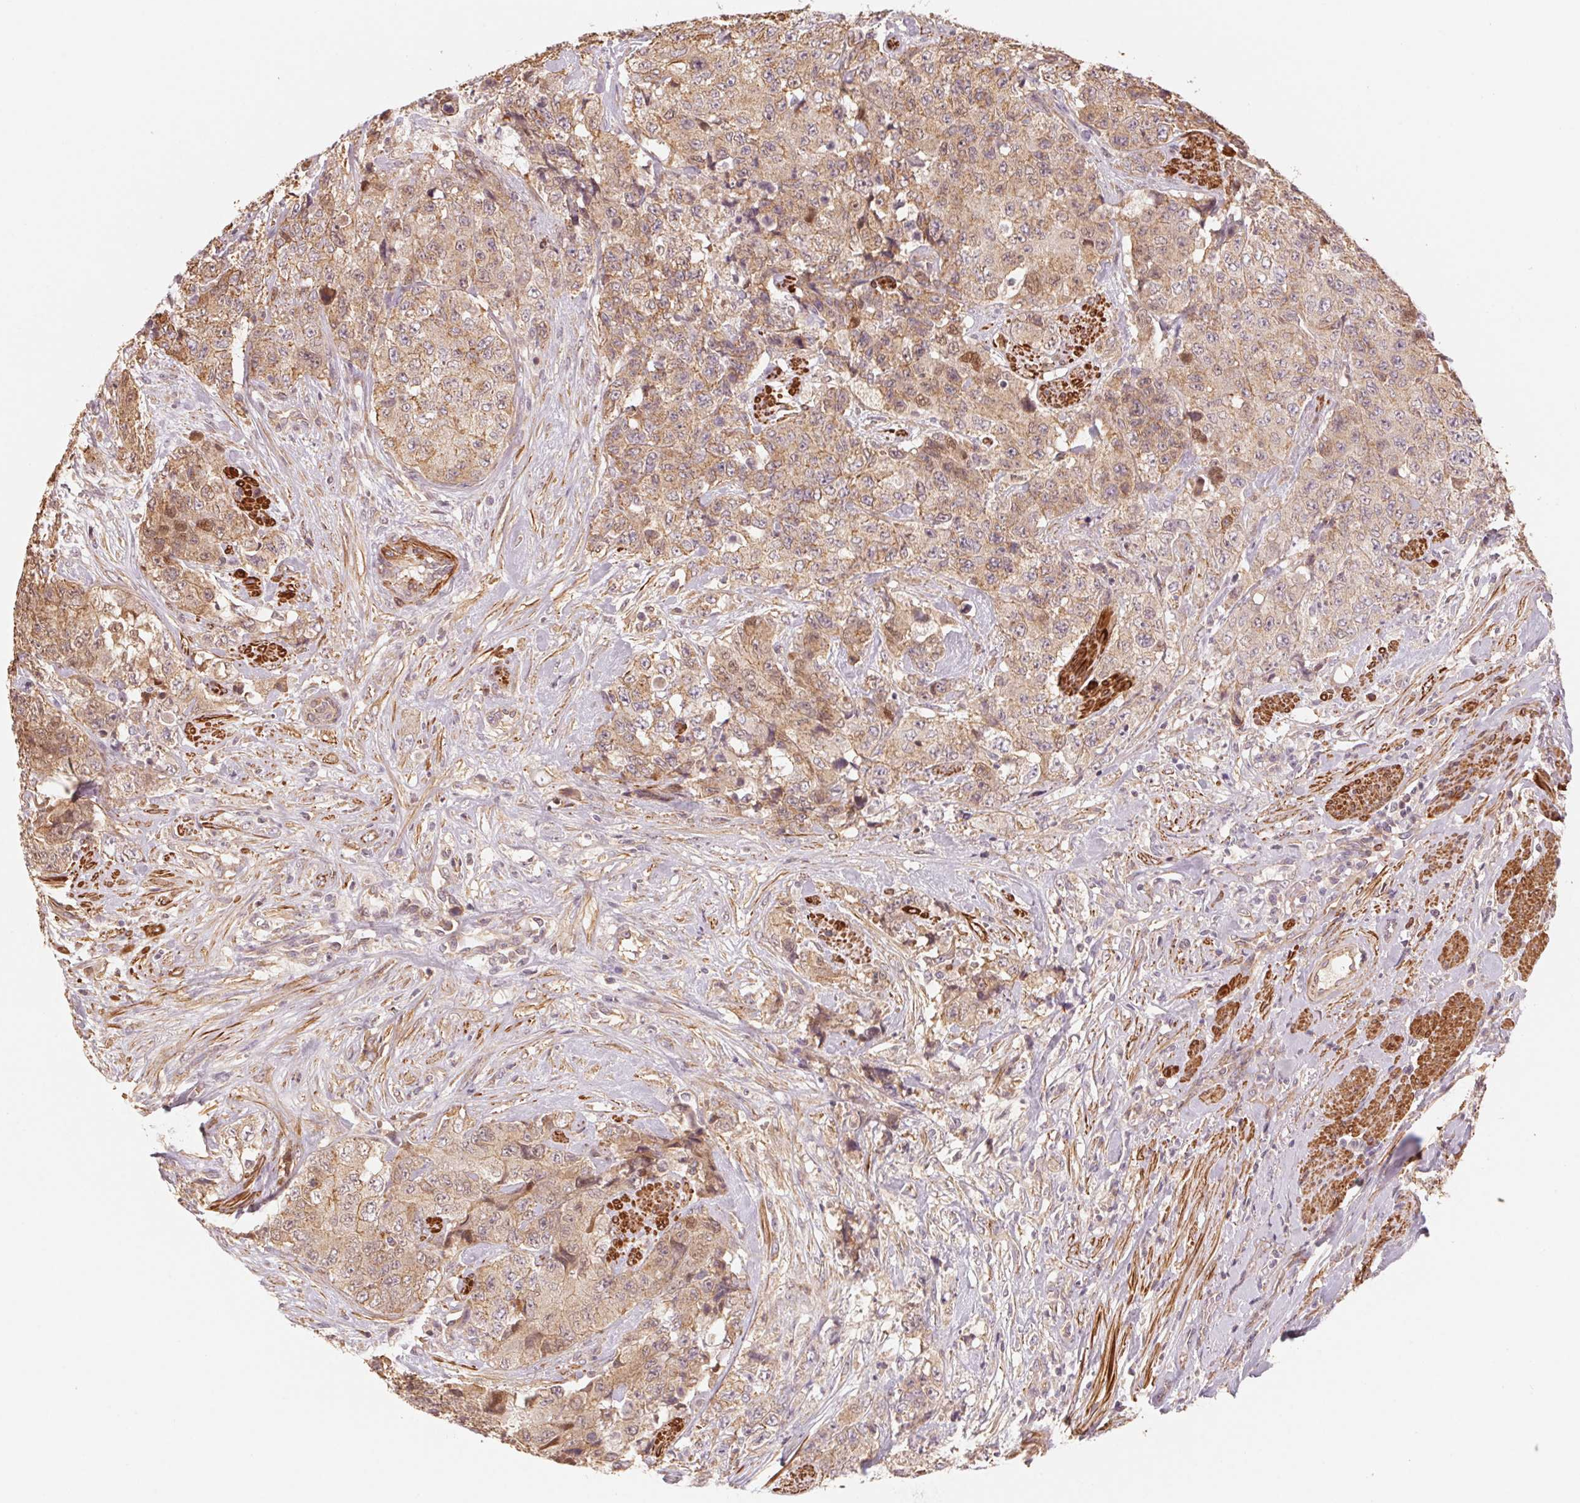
{"staining": {"intensity": "weak", "quantity": ">75%", "location": "cytoplasmic/membranous"}, "tissue": "urothelial cancer", "cell_type": "Tumor cells", "image_type": "cancer", "snomed": [{"axis": "morphology", "description": "Urothelial carcinoma, High grade"}, {"axis": "topography", "description": "Urinary bladder"}], "caption": "This is an image of immunohistochemistry staining of urothelial cancer, which shows weak expression in the cytoplasmic/membranous of tumor cells.", "gene": "CCDC112", "patient": {"sex": "female", "age": 78}}